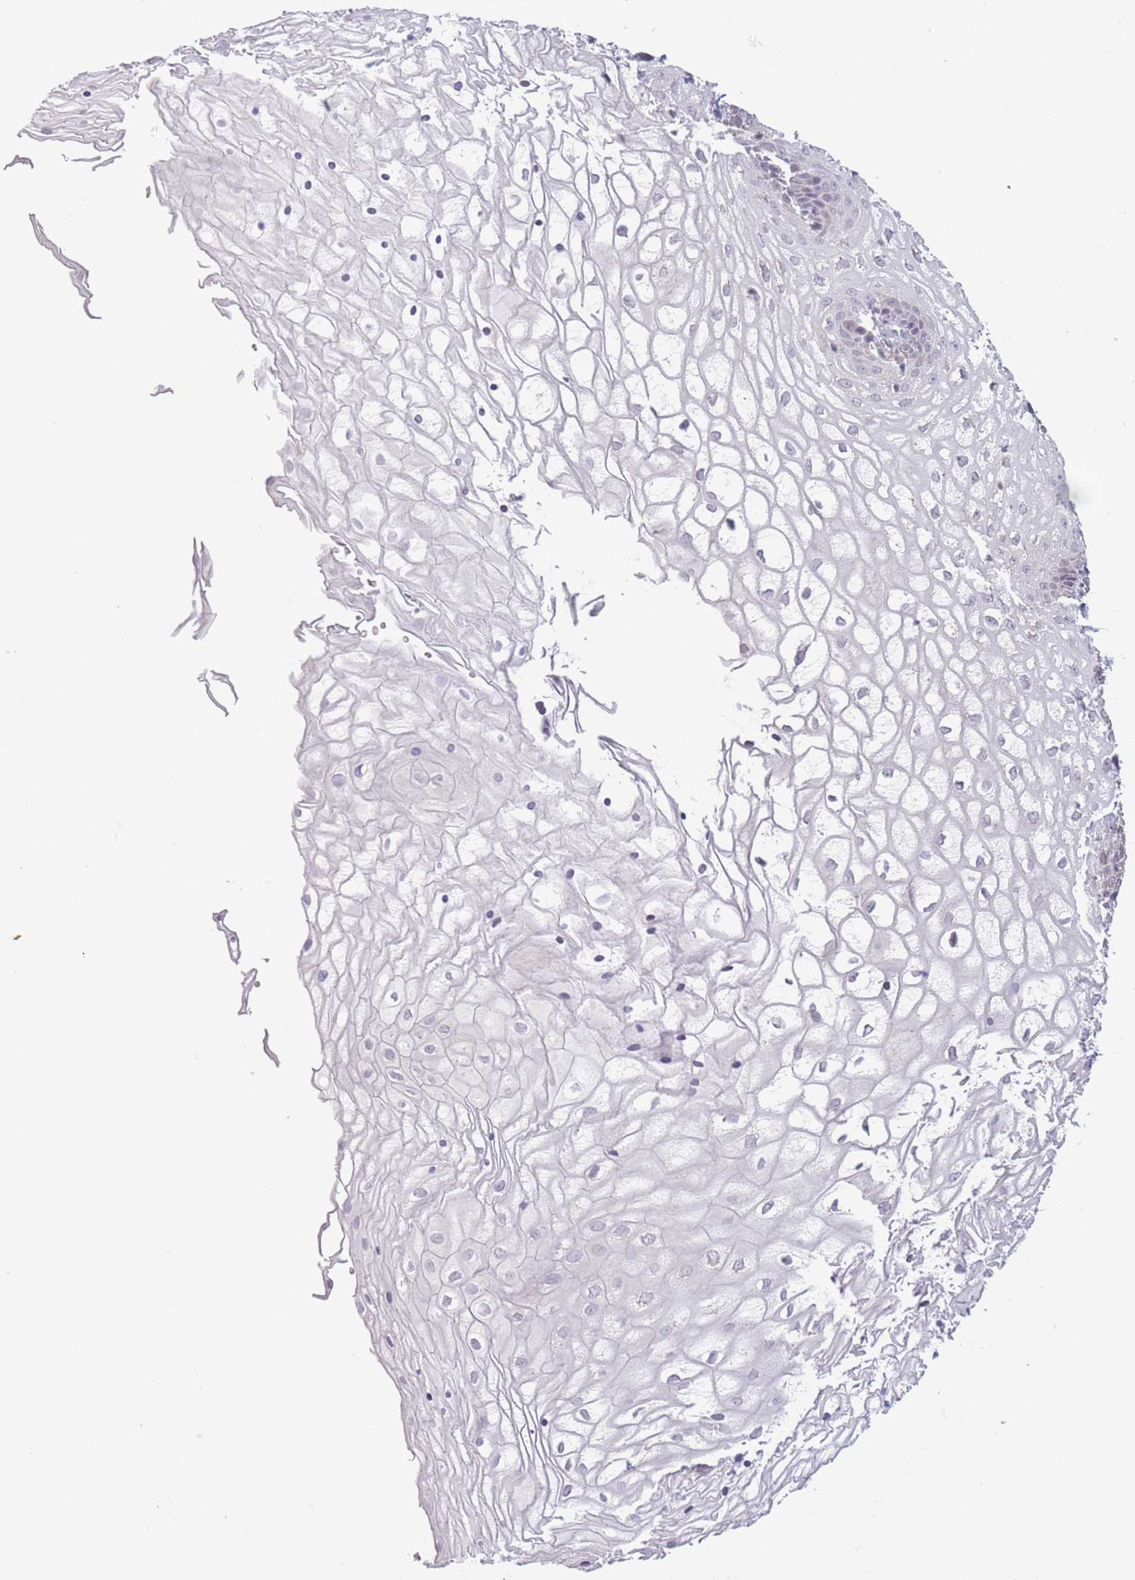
{"staining": {"intensity": "weak", "quantity": "<25%", "location": "nuclear"}, "tissue": "vagina", "cell_type": "Squamous epithelial cells", "image_type": "normal", "snomed": [{"axis": "morphology", "description": "Normal tissue, NOS"}, {"axis": "topography", "description": "Vagina"}], "caption": "Squamous epithelial cells show no significant protein positivity in unremarkable vagina. (Stains: DAB (3,3'-diaminobenzidine) immunohistochemistry with hematoxylin counter stain, Microscopy: brightfield microscopy at high magnification).", "gene": "MRPL34", "patient": {"sex": "female", "age": 34}}